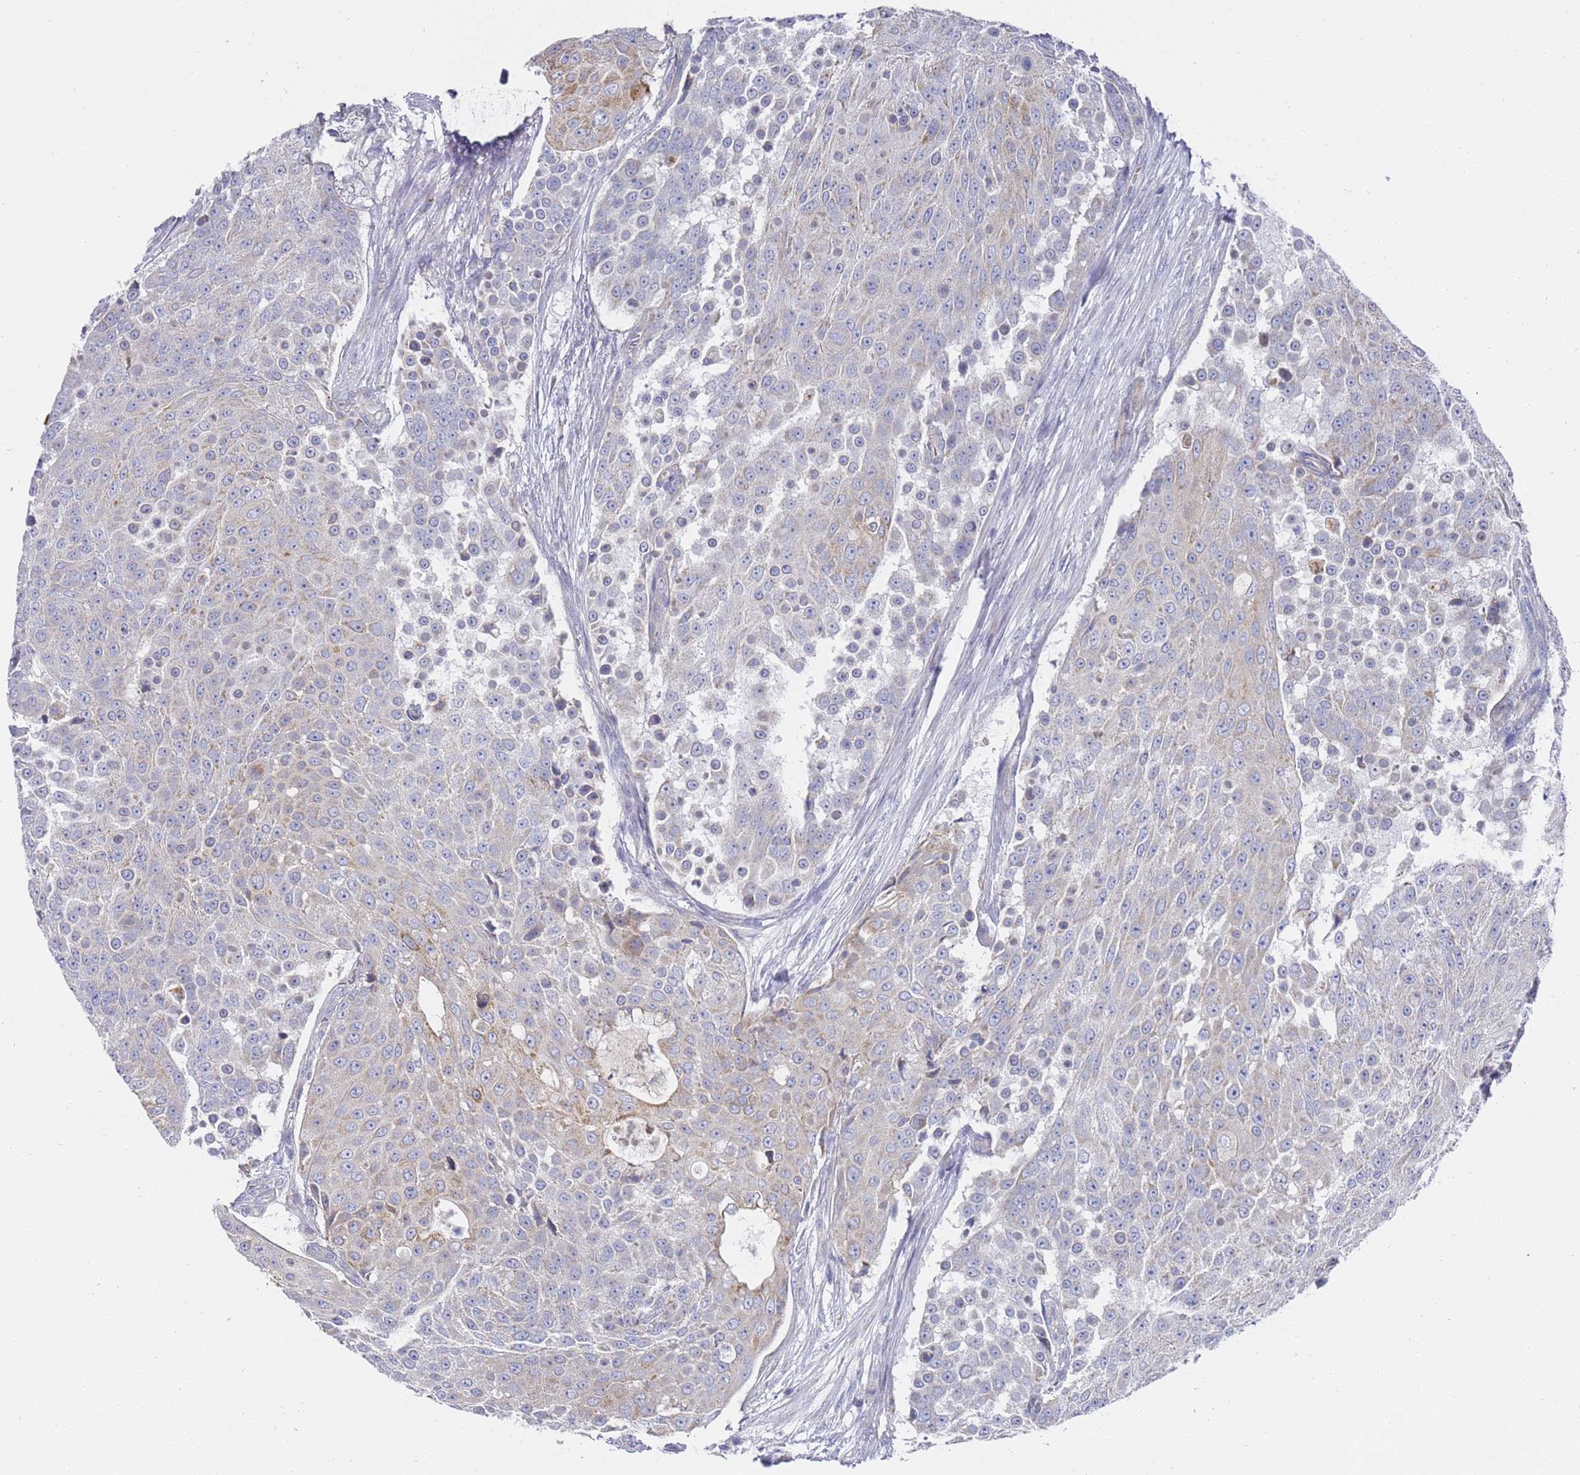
{"staining": {"intensity": "weak", "quantity": "<25%", "location": "cytoplasmic/membranous"}, "tissue": "urothelial cancer", "cell_type": "Tumor cells", "image_type": "cancer", "snomed": [{"axis": "morphology", "description": "Urothelial carcinoma, High grade"}, {"axis": "topography", "description": "Urinary bladder"}], "caption": "This is an IHC histopathology image of urothelial cancer. There is no expression in tumor cells.", "gene": "SCAPER", "patient": {"sex": "female", "age": 63}}